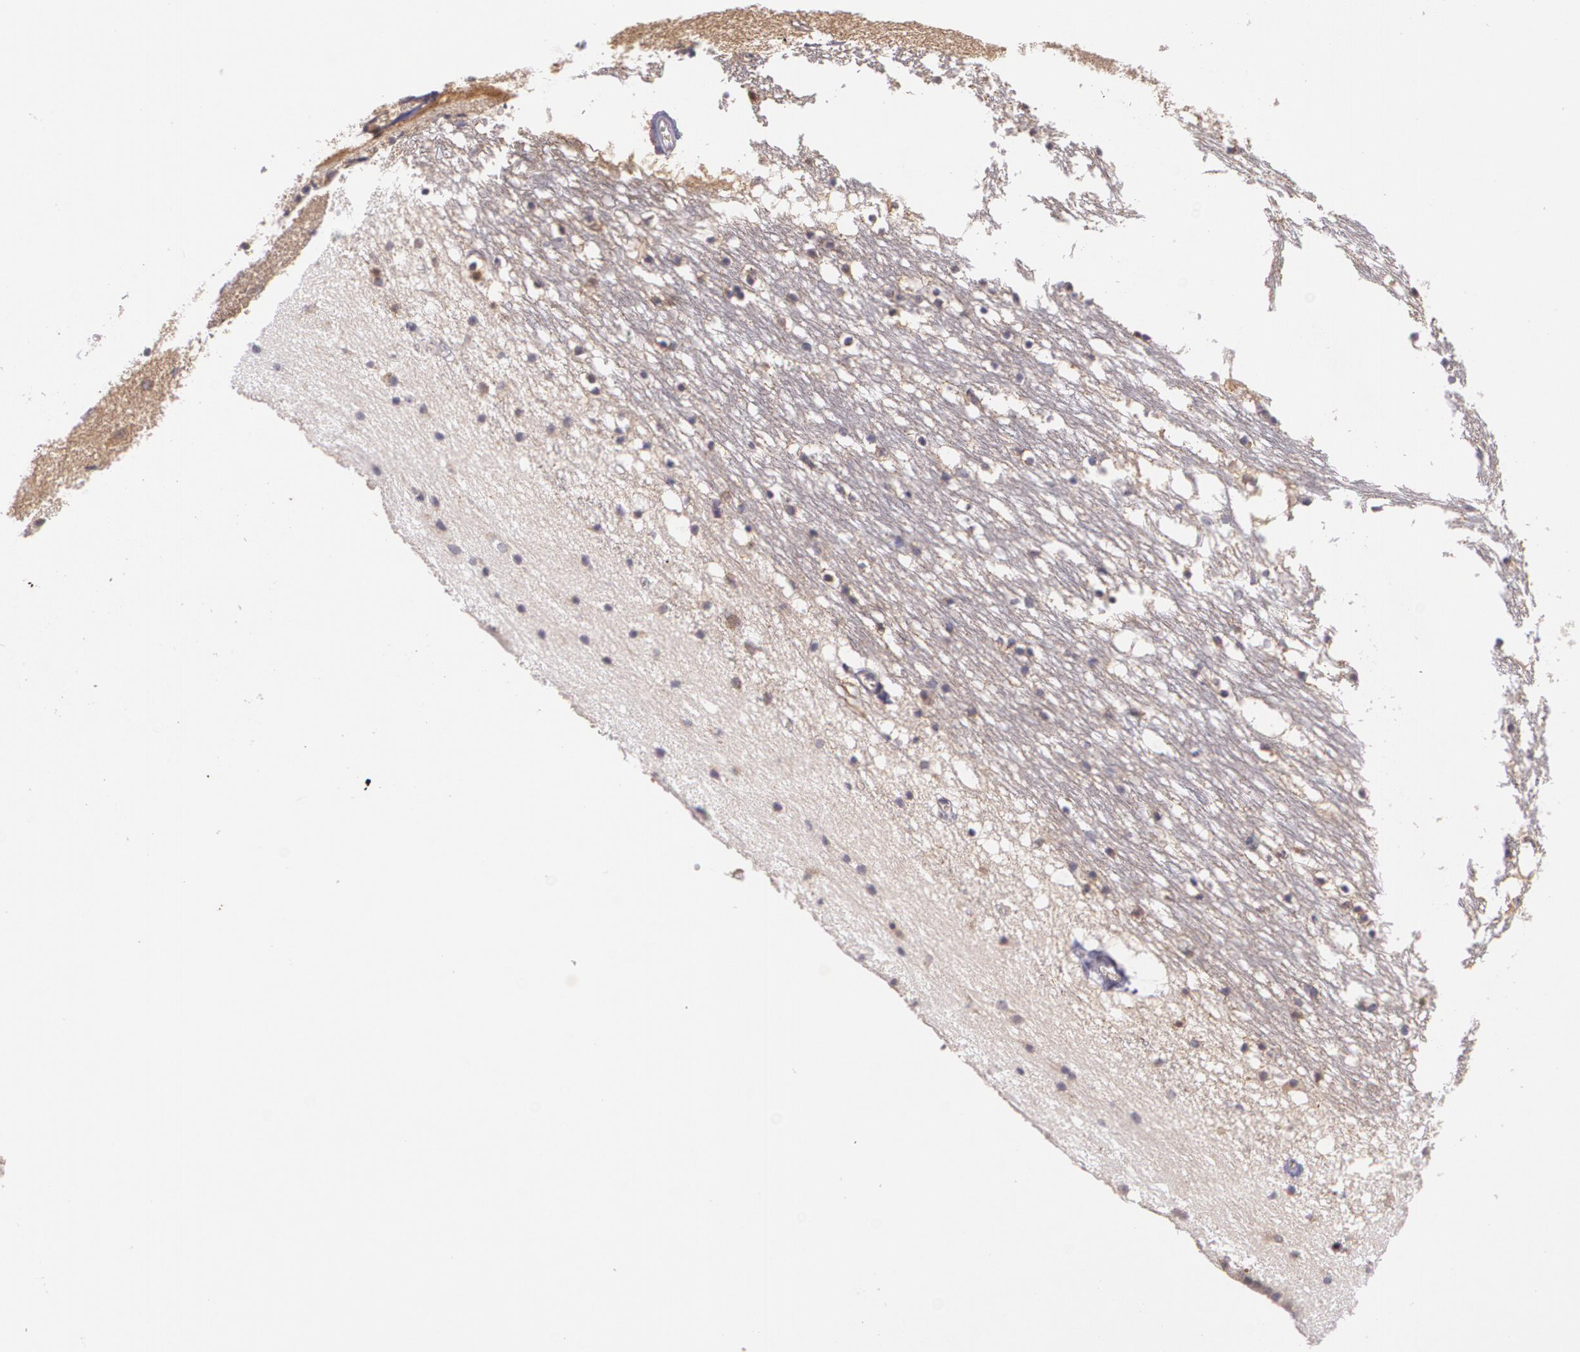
{"staining": {"intensity": "negative", "quantity": "none", "location": "none"}, "tissue": "caudate", "cell_type": "Glial cells", "image_type": "normal", "snomed": [{"axis": "morphology", "description": "Normal tissue, NOS"}, {"axis": "topography", "description": "Lateral ventricle wall"}], "caption": "The immunohistochemistry (IHC) histopathology image has no significant expression in glial cells of caudate.", "gene": "CCL17", "patient": {"sex": "male", "age": 45}}